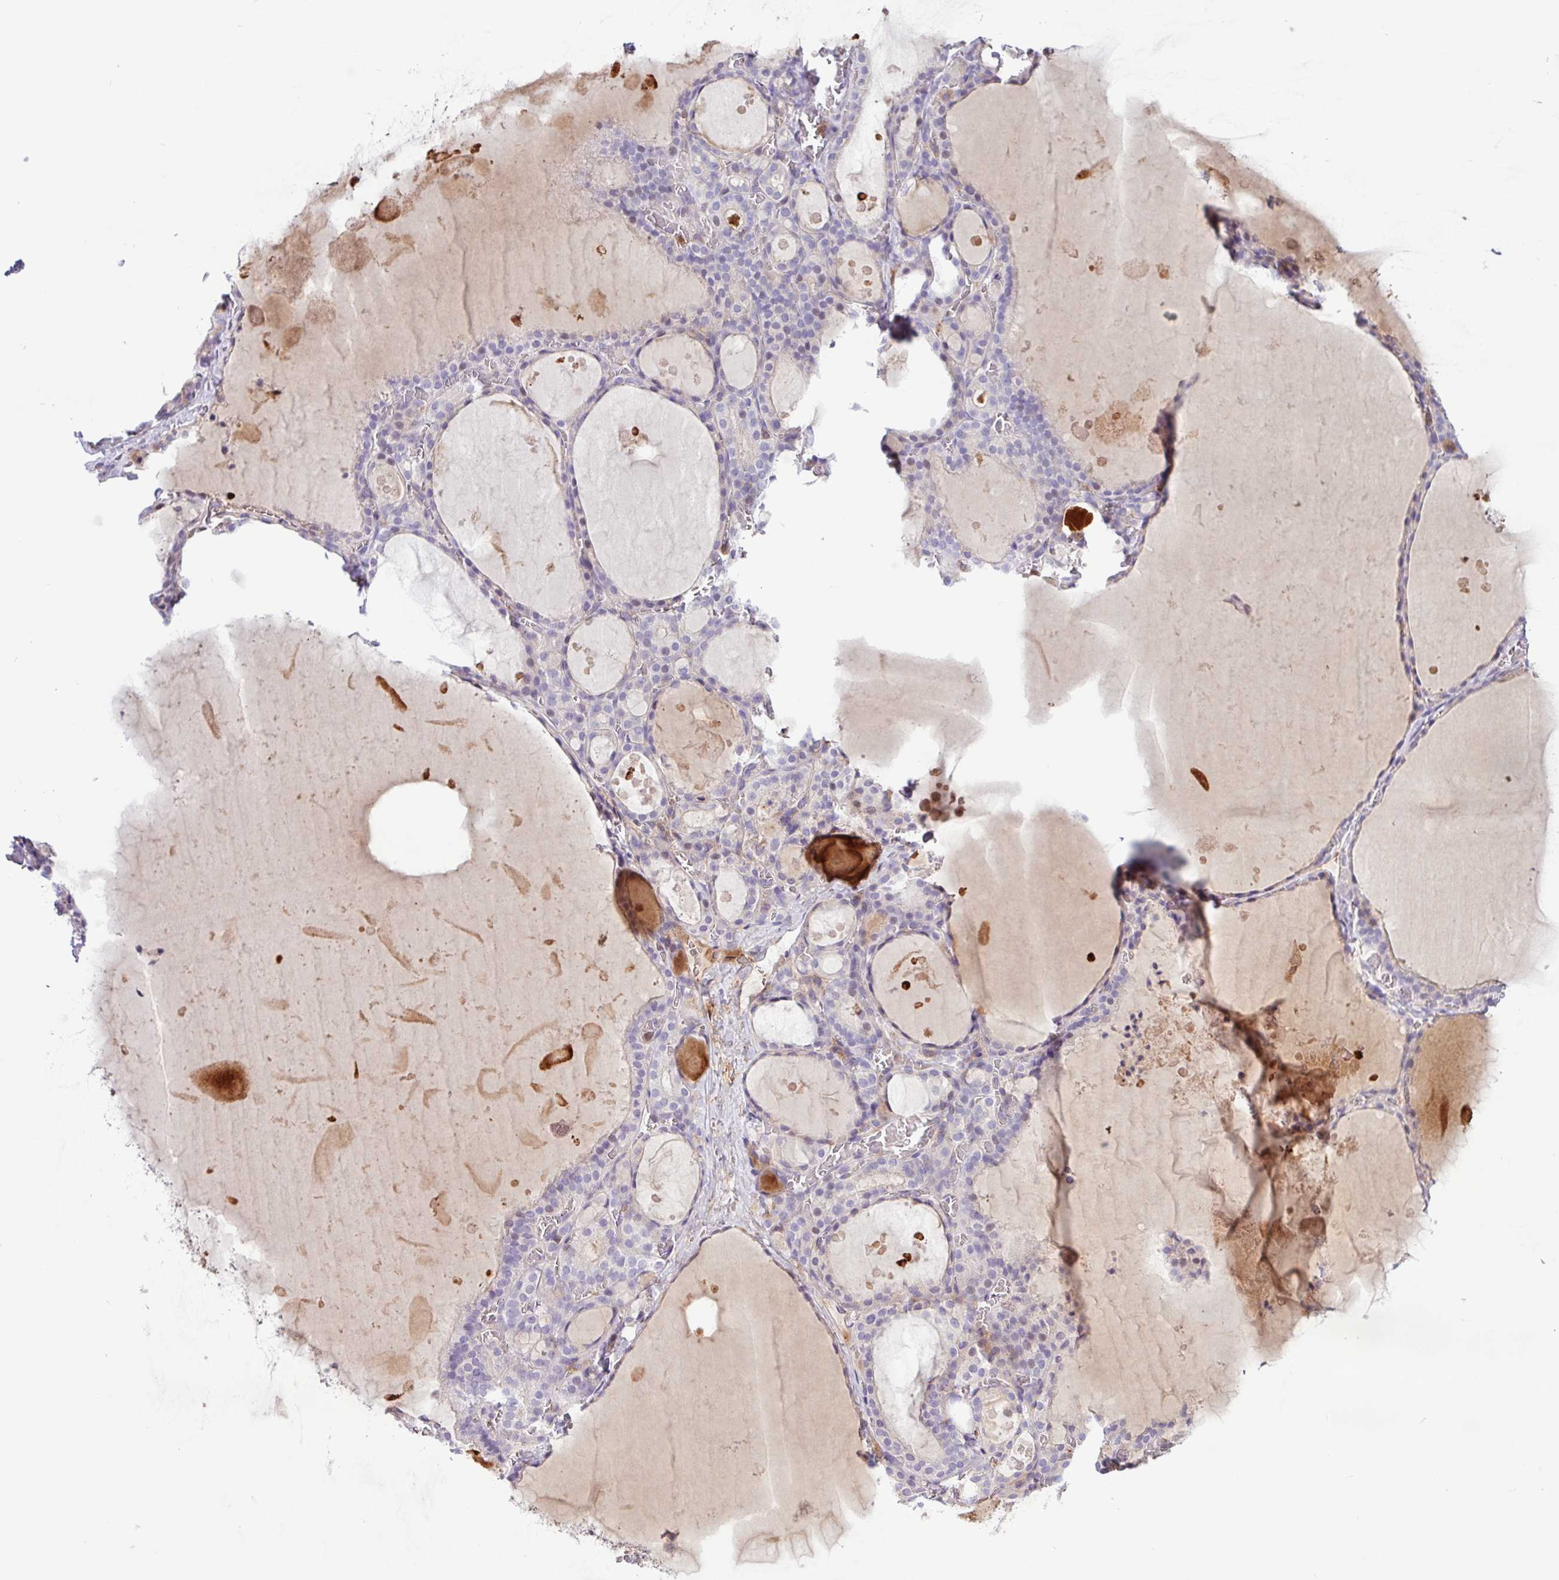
{"staining": {"intensity": "negative", "quantity": "none", "location": "none"}, "tissue": "thyroid gland", "cell_type": "Glandular cells", "image_type": "normal", "snomed": [{"axis": "morphology", "description": "Normal tissue, NOS"}, {"axis": "topography", "description": "Thyroid gland"}], "caption": "Human thyroid gland stained for a protein using IHC shows no expression in glandular cells.", "gene": "ACTR3B", "patient": {"sex": "male", "age": 56}}